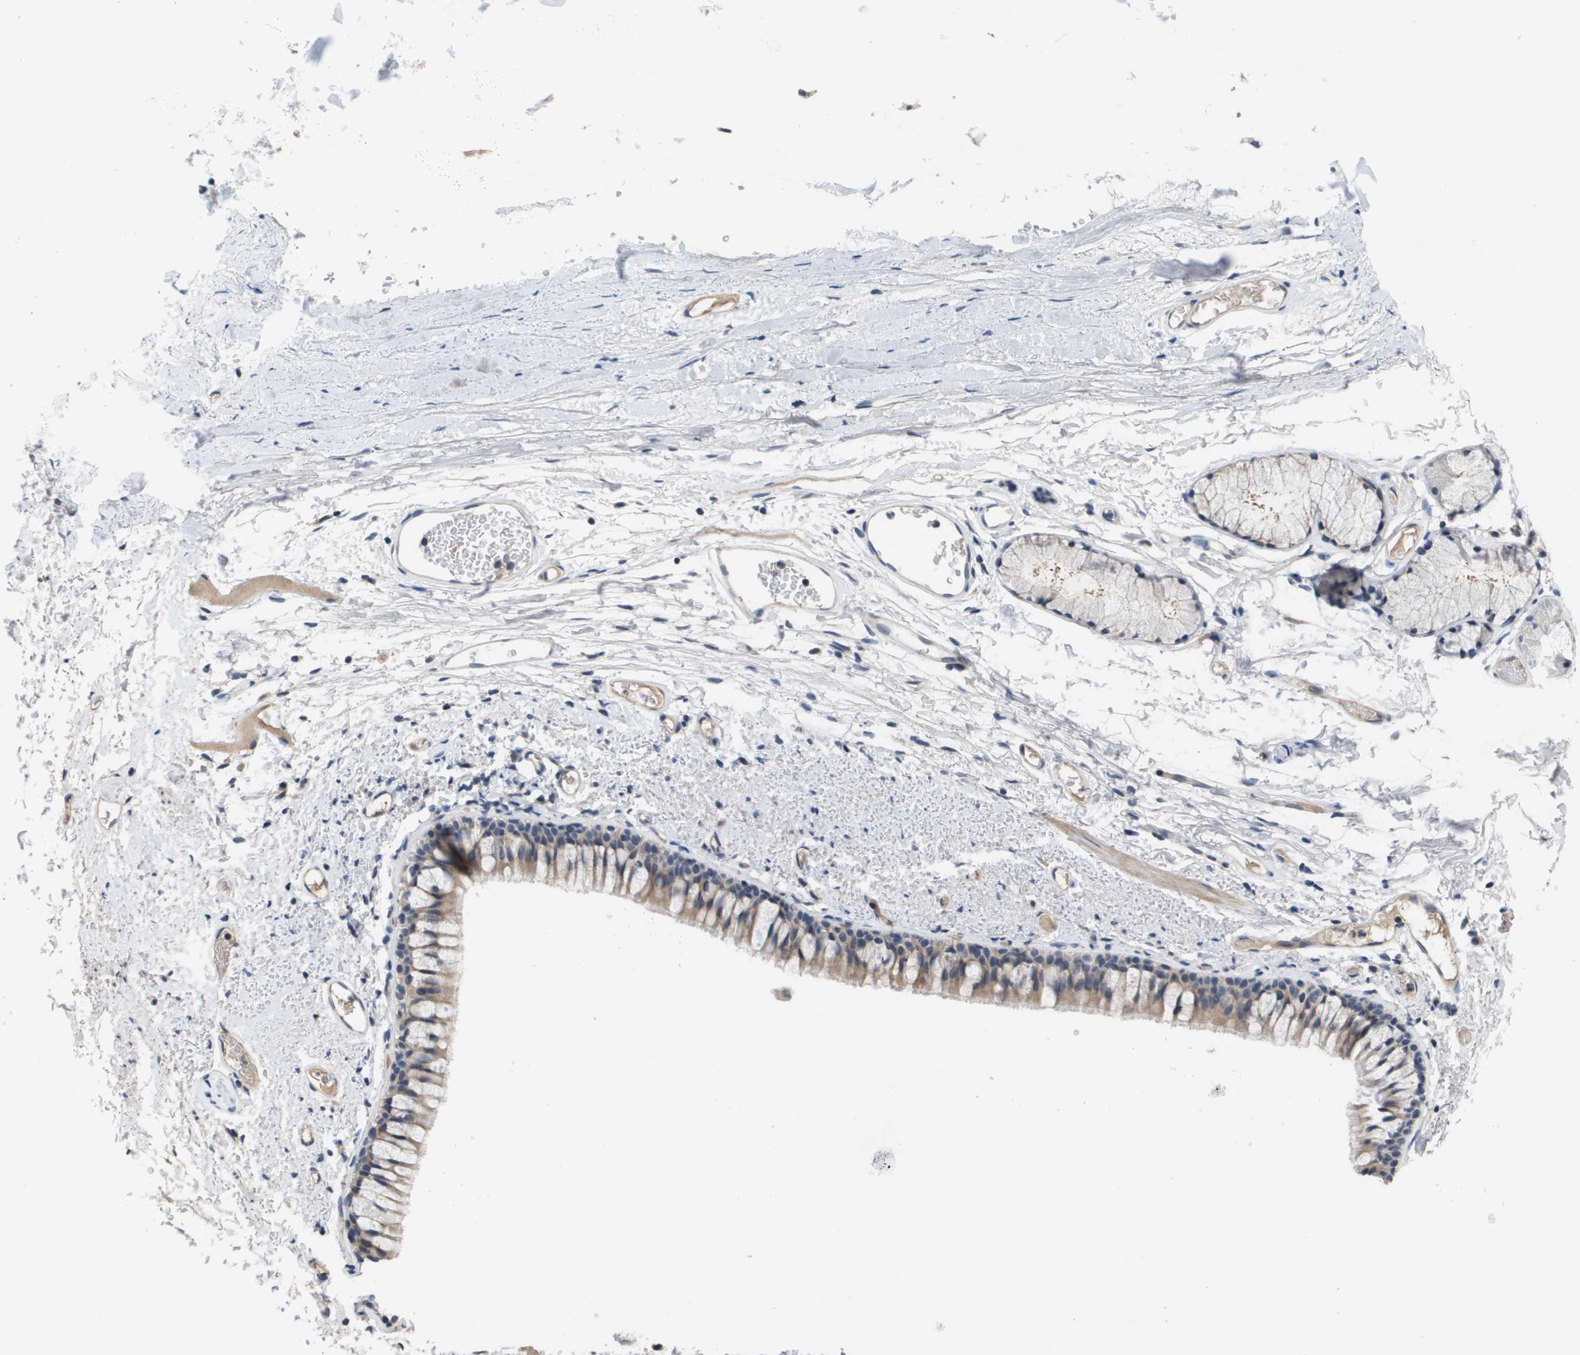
{"staining": {"intensity": "weak", "quantity": ">75%", "location": "cytoplasmic/membranous"}, "tissue": "bronchus", "cell_type": "Respiratory epithelial cells", "image_type": "normal", "snomed": [{"axis": "morphology", "description": "Normal tissue, NOS"}, {"axis": "topography", "description": "Bronchus"}], "caption": "This photomicrograph demonstrates immunohistochemistry staining of normal bronchus, with low weak cytoplasmic/membranous expression in about >75% of respiratory epithelial cells.", "gene": "CAPN11", "patient": {"sex": "female", "age": 73}}